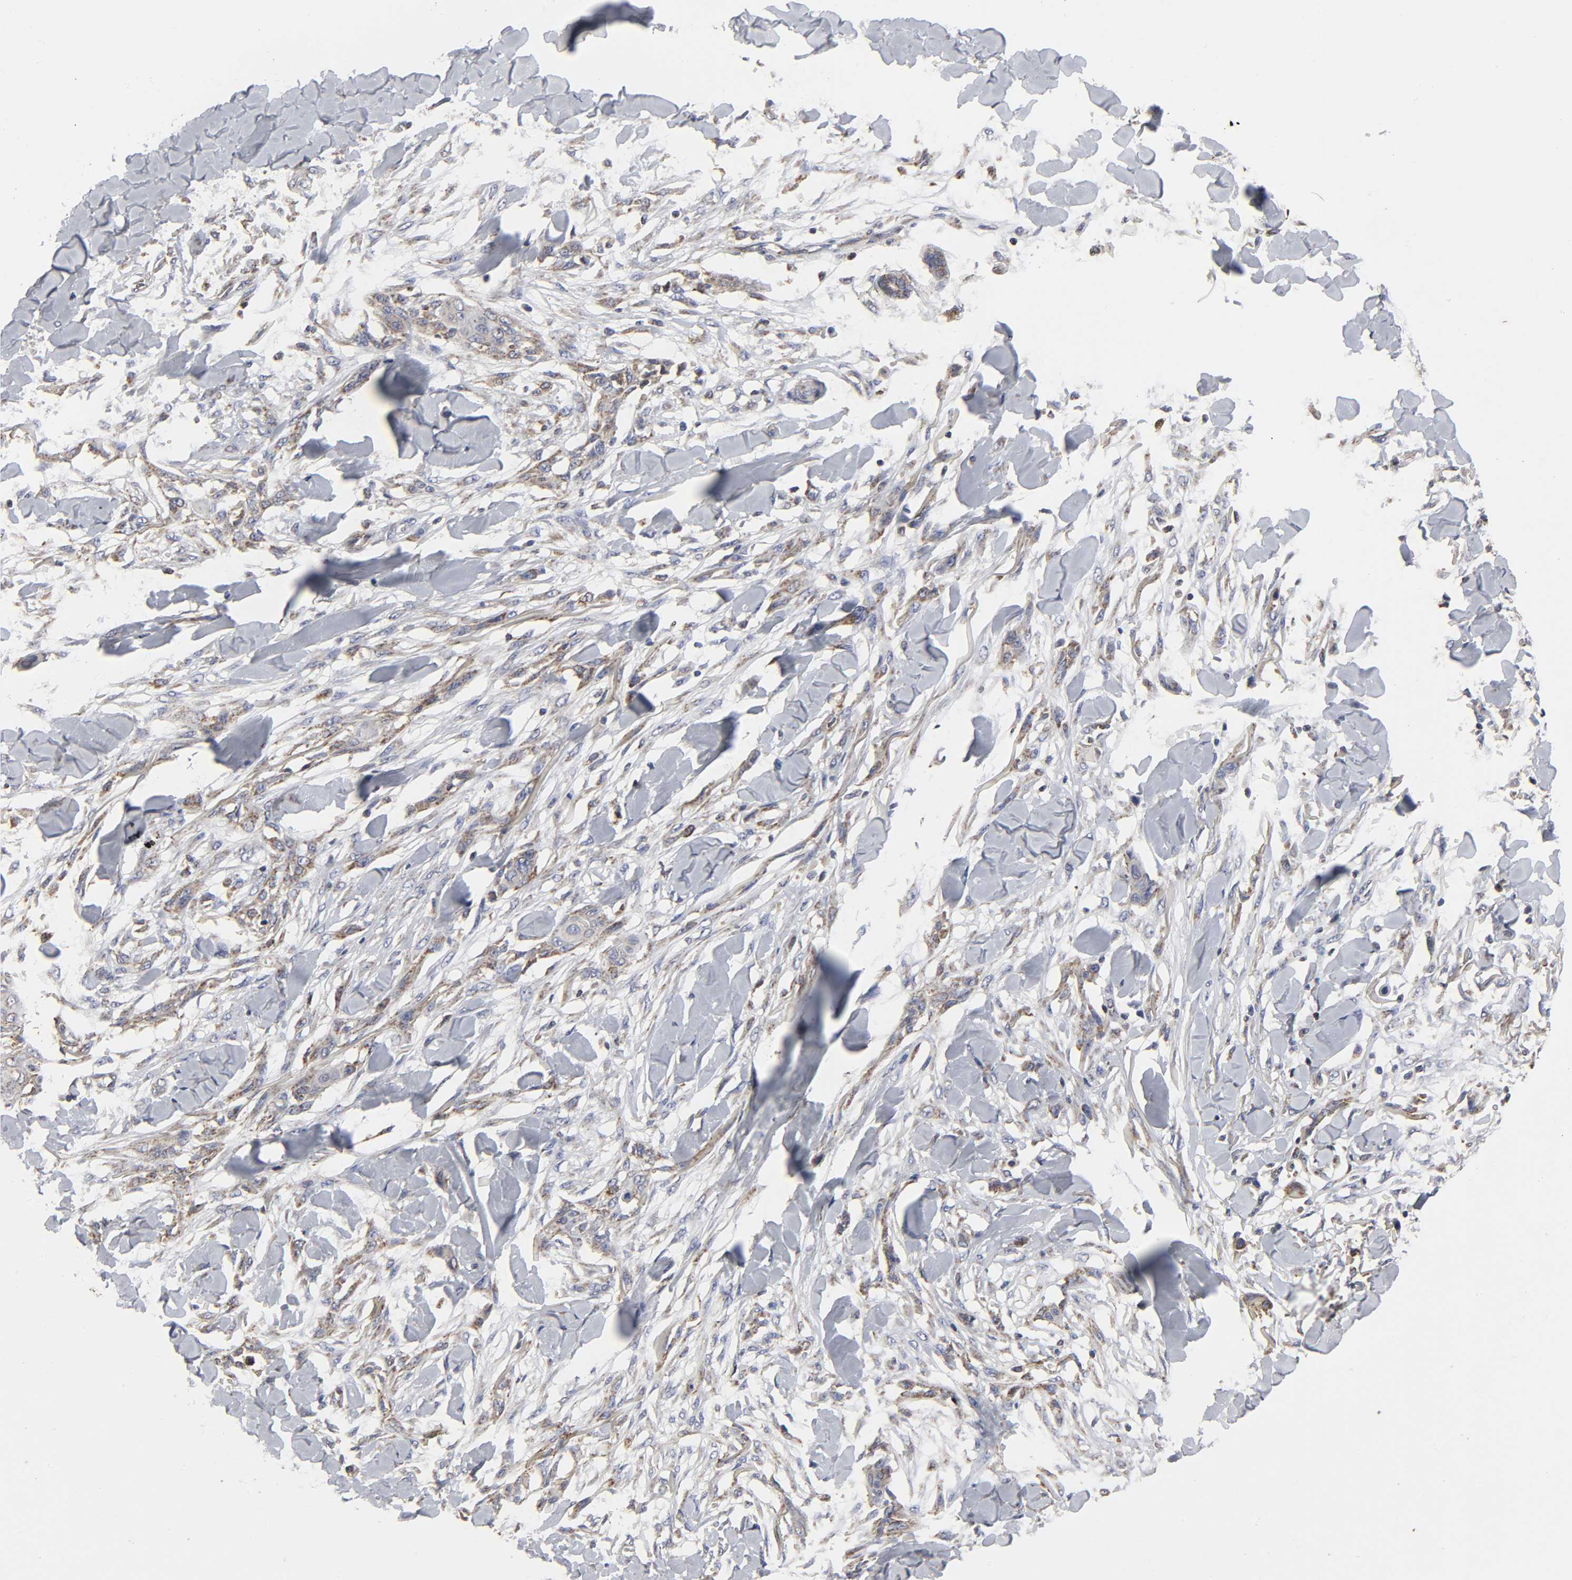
{"staining": {"intensity": "weak", "quantity": "25%-75%", "location": "cytoplasmic/membranous"}, "tissue": "skin cancer", "cell_type": "Tumor cells", "image_type": "cancer", "snomed": [{"axis": "morphology", "description": "Normal tissue, NOS"}, {"axis": "morphology", "description": "Squamous cell carcinoma, NOS"}, {"axis": "topography", "description": "Skin"}], "caption": "Immunohistochemical staining of human squamous cell carcinoma (skin) displays low levels of weak cytoplasmic/membranous staining in approximately 25%-75% of tumor cells.", "gene": "COX6B1", "patient": {"sex": "female", "age": 59}}